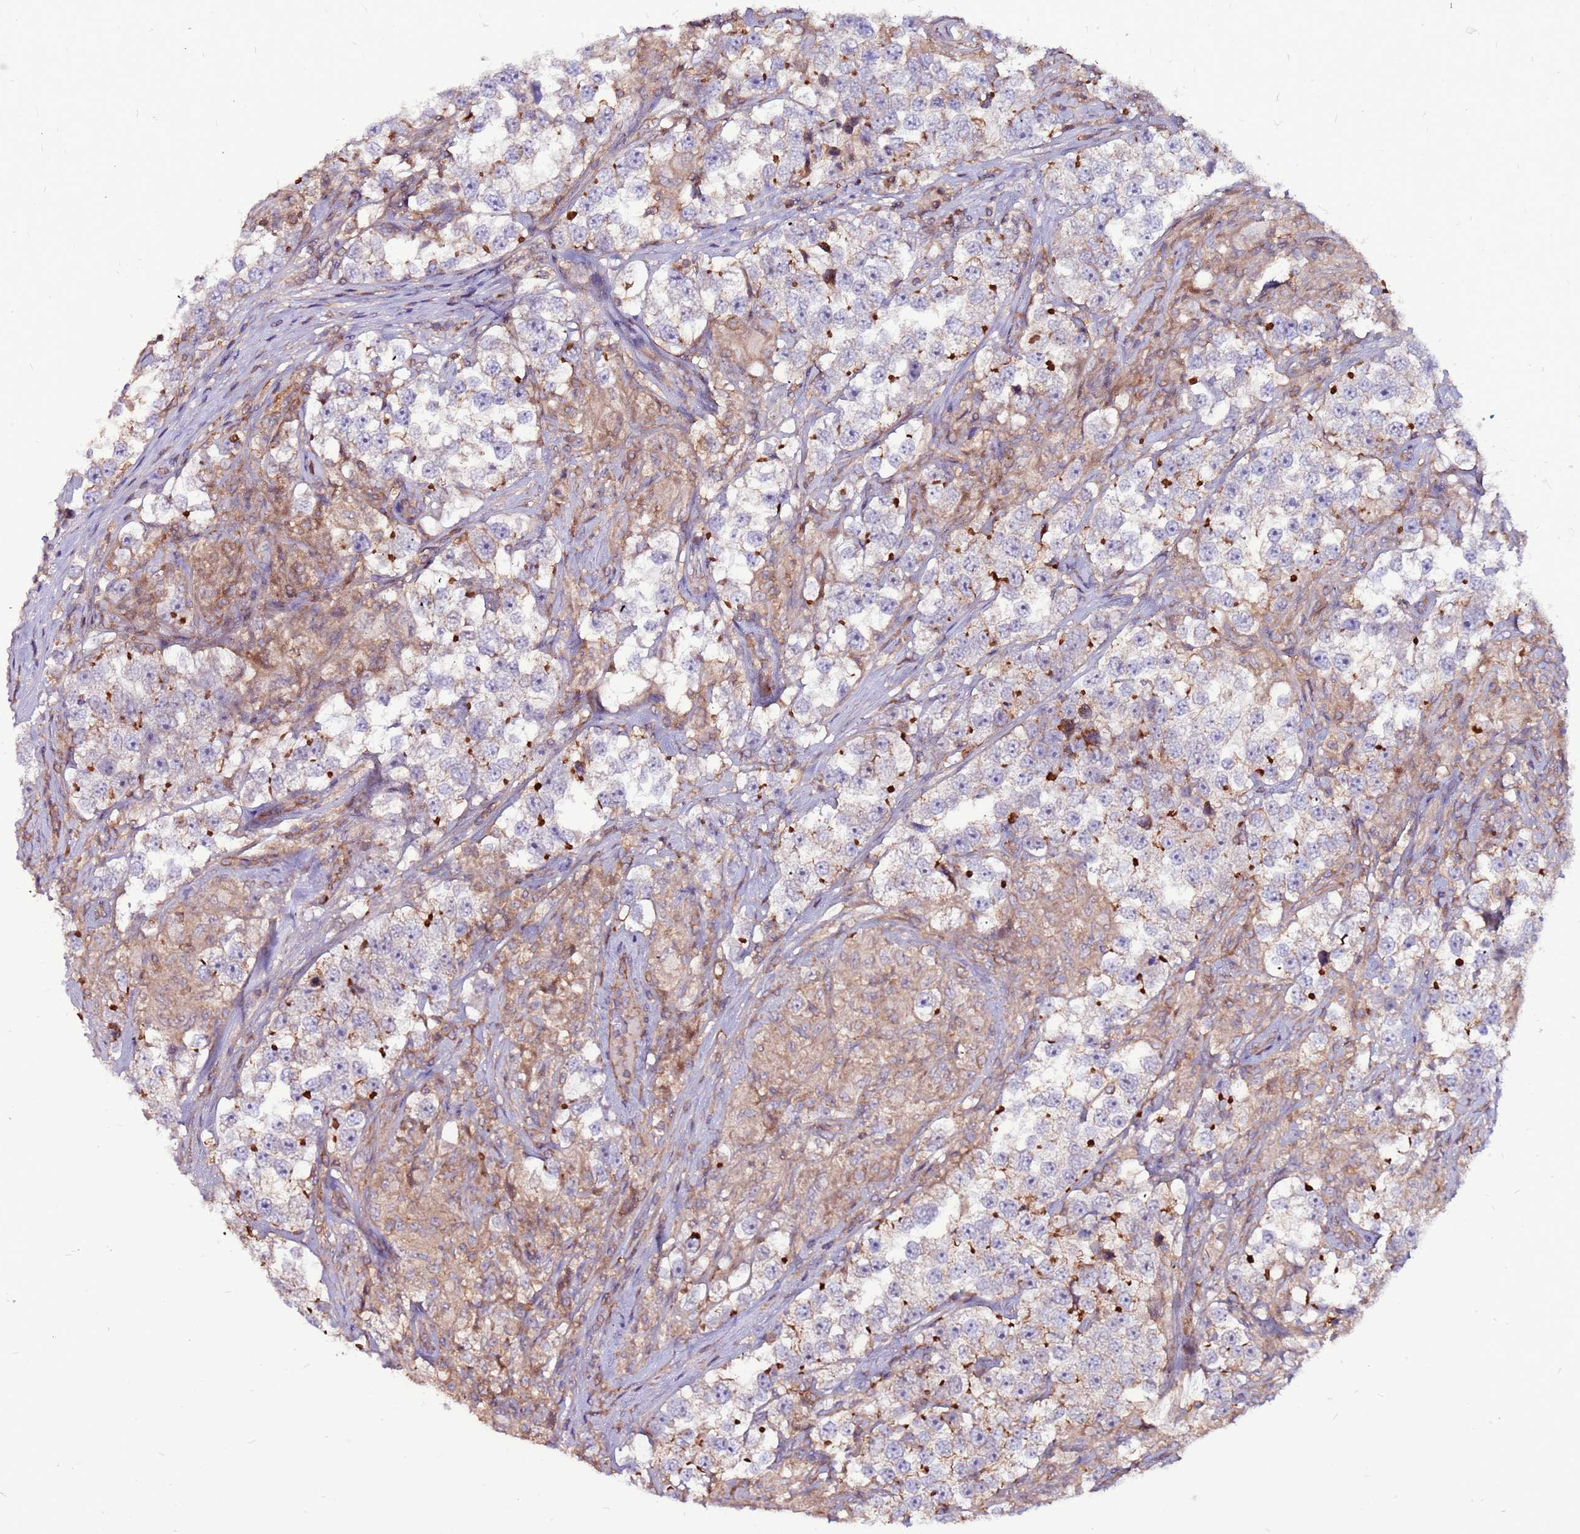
{"staining": {"intensity": "moderate", "quantity": "<25%", "location": "cytoplasmic/membranous"}, "tissue": "testis cancer", "cell_type": "Tumor cells", "image_type": "cancer", "snomed": [{"axis": "morphology", "description": "Seminoma, NOS"}, {"axis": "topography", "description": "Testis"}], "caption": "A photomicrograph of testis cancer (seminoma) stained for a protein demonstrates moderate cytoplasmic/membranous brown staining in tumor cells.", "gene": "NRN1L", "patient": {"sex": "male", "age": 46}}